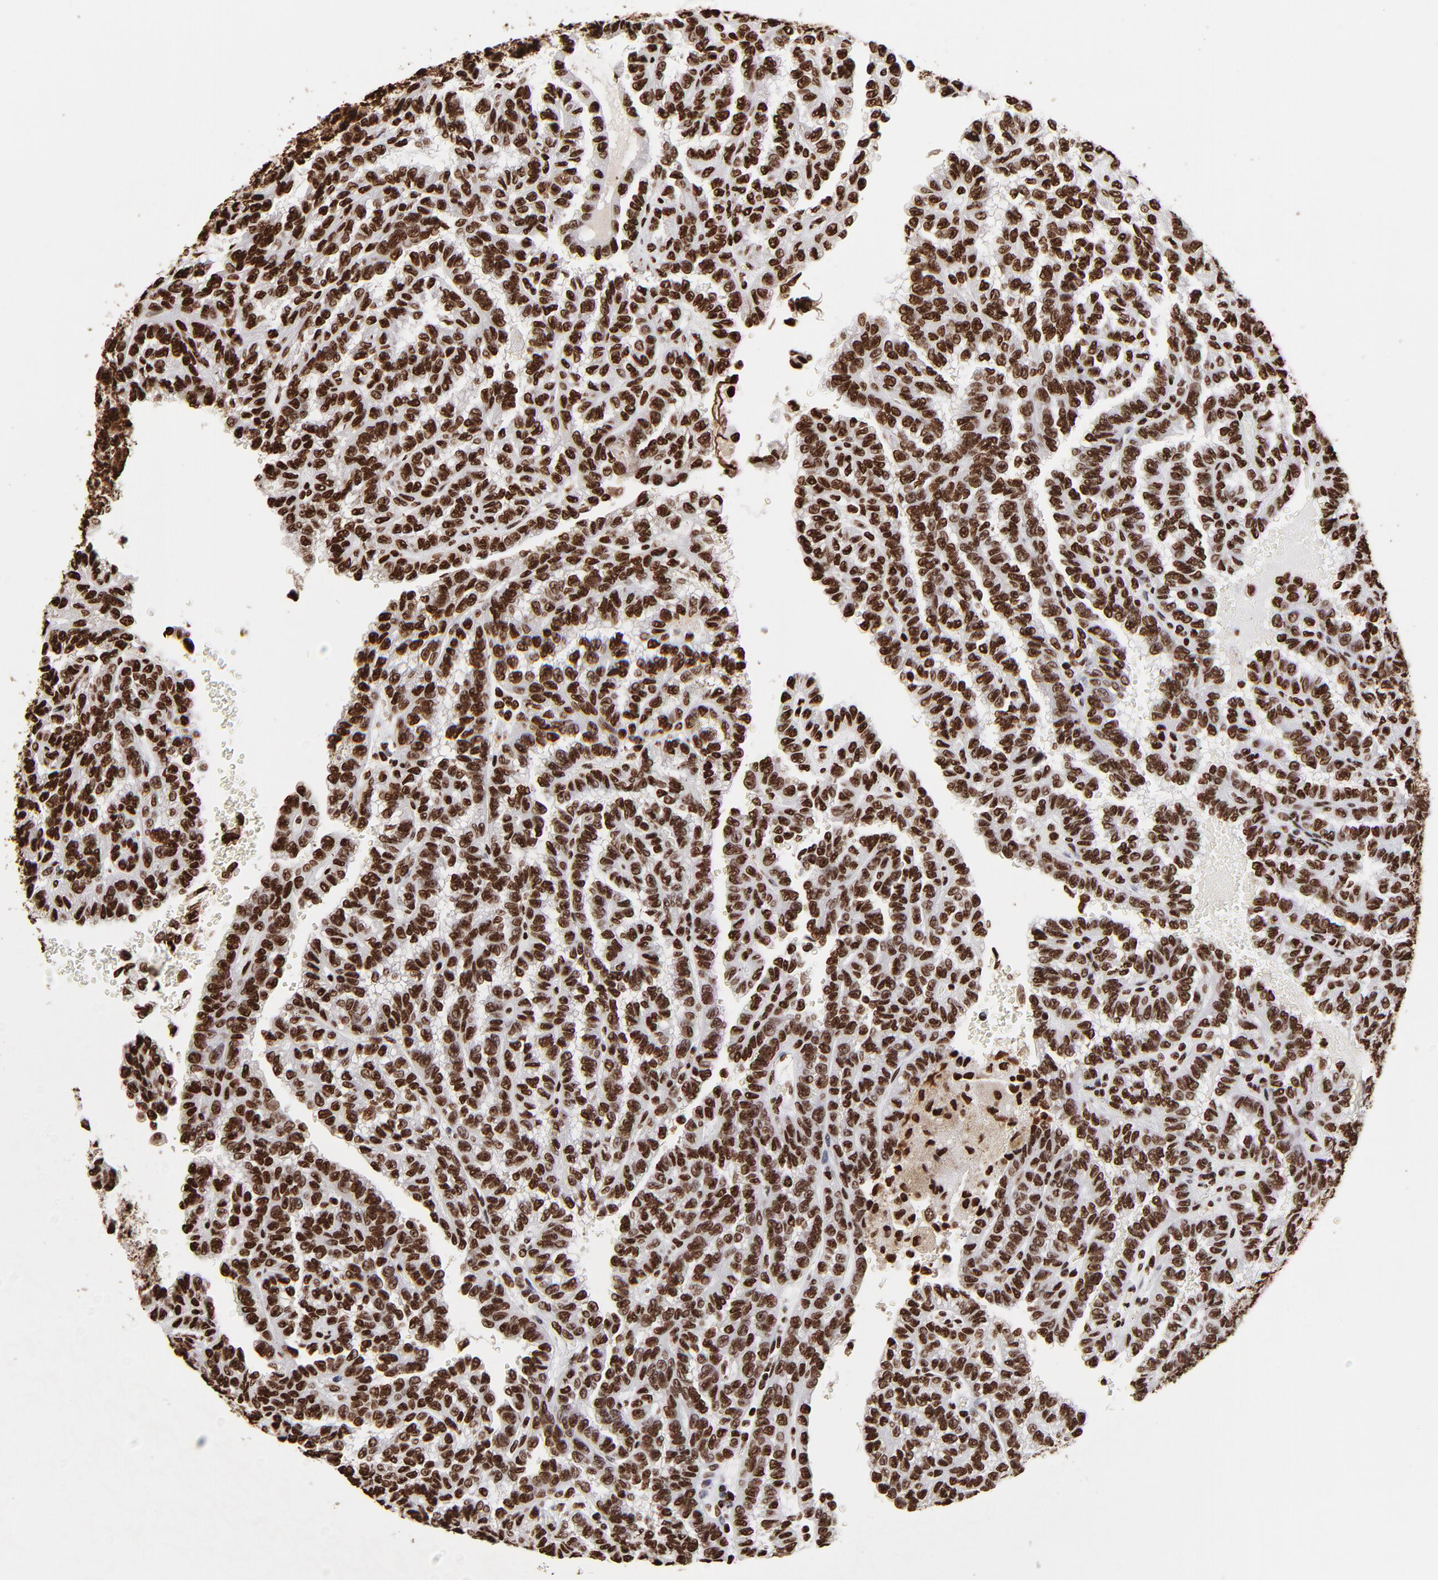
{"staining": {"intensity": "strong", "quantity": ">75%", "location": "cytoplasmic/membranous,nuclear"}, "tissue": "renal cancer", "cell_type": "Tumor cells", "image_type": "cancer", "snomed": [{"axis": "morphology", "description": "Inflammation, NOS"}, {"axis": "morphology", "description": "Adenocarcinoma, NOS"}, {"axis": "topography", "description": "Kidney"}], "caption": "A photomicrograph showing strong cytoplasmic/membranous and nuclear expression in about >75% of tumor cells in renal adenocarcinoma, as visualized by brown immunohistochemical staining.", "gene": "ZNF544", "patient": {"sex": "male", "age": 68}}